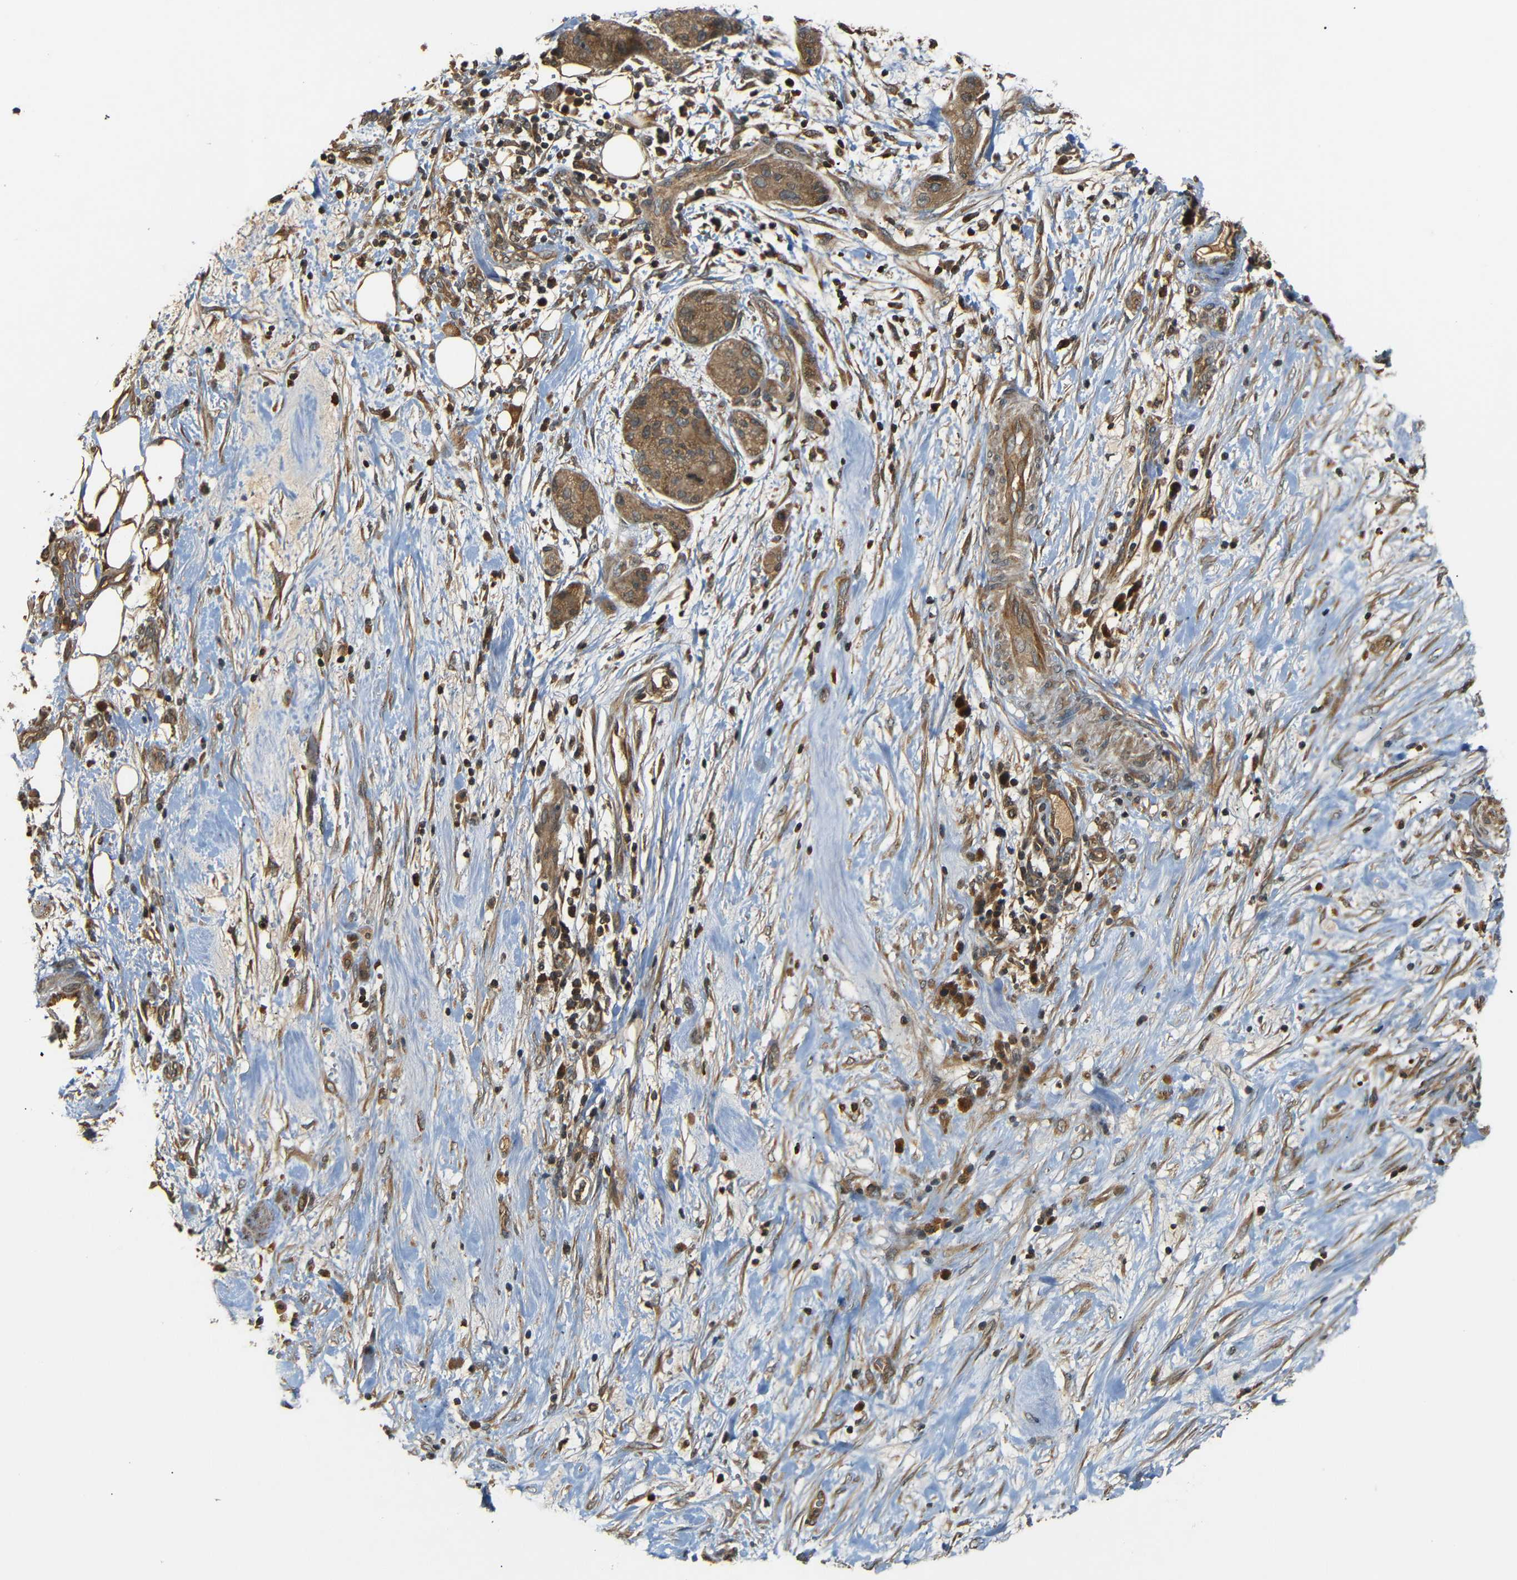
{"staining": {"intensity": "moderate", "quantity": ">75%", "location": "cytoplasmic/membranous"}, "tissue": "pancreatic cancer", "cell_type": "Tumor cells", "image_type": "cancer", "snomed": [{"axis": "morphology", "description": "Adenocarcinoma, NOS"}, {"axis": "topography", "description": "Pancreas"}], "caption": "This image reveals adenocarcinoma (pancreatic) stained with immunohistochemistry to label a protein in brown. The cytoplasmic/membranous of tumor cells show moderate positivity for the protein. Nuclei are counter-stained blue.", "gene": "TANK", "patient": {"sex": "female", "age": 78}}